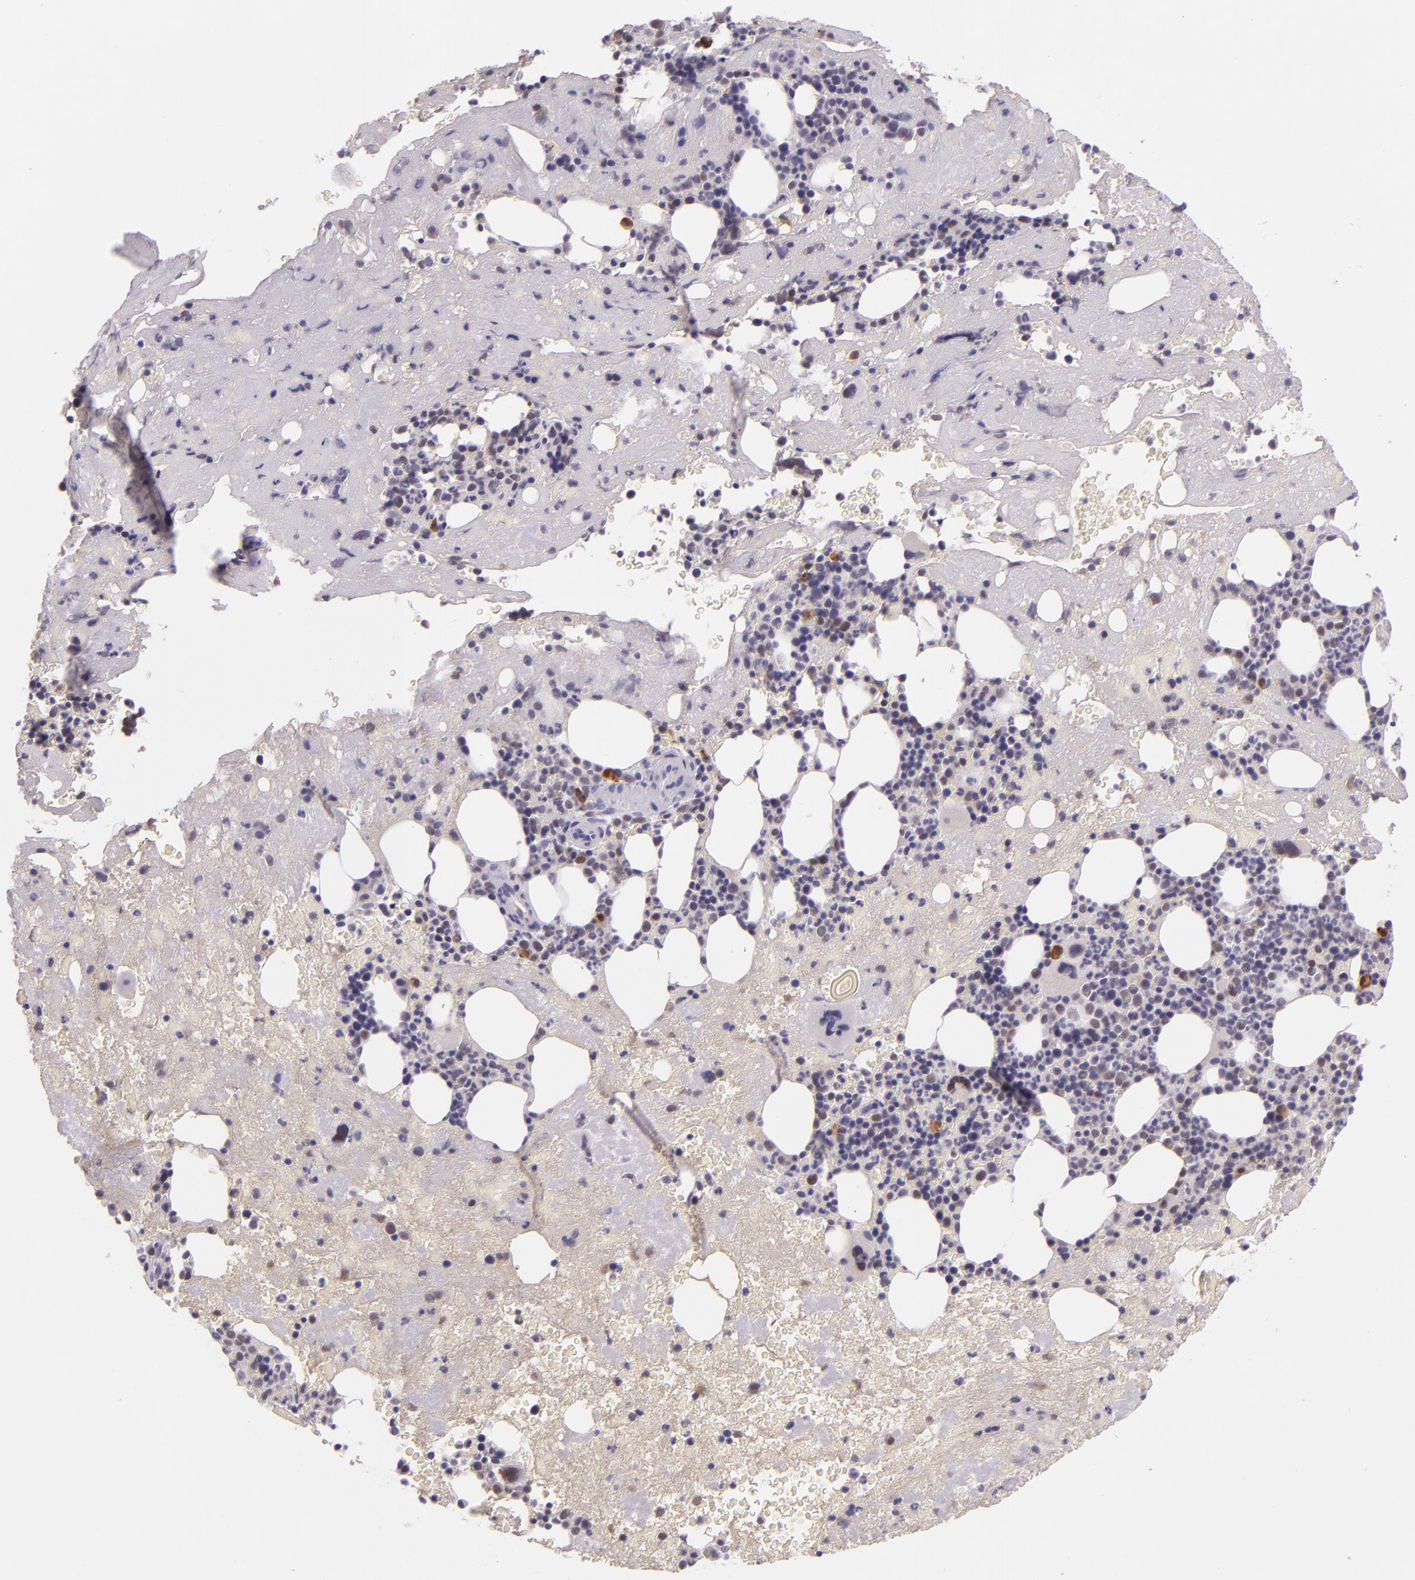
{"staining": {"intensity": "moderate", "quantity": "<25%", "location": "cytoplasmic/membranous"}, "tissue": "bone marrow", "cell_type": "Hematopoietic cells", "image_type": "normal", "snomed": [{"axis": "morphology", "description": "Normal tissue, NOS"}, {"axis": "topography", "description": "Bone marrow"}], "caption": "Immunohistochemistry of unremarkable bone marrow demonstrates low levels of moderate cytoplasmic/membranous positivity in about <25% of hematopoietic cells. The protein is shown in brown color, while the nuclei are stained blue.", "gene": "CHEK2", "patient": {"sex": "male", "age": 76}}